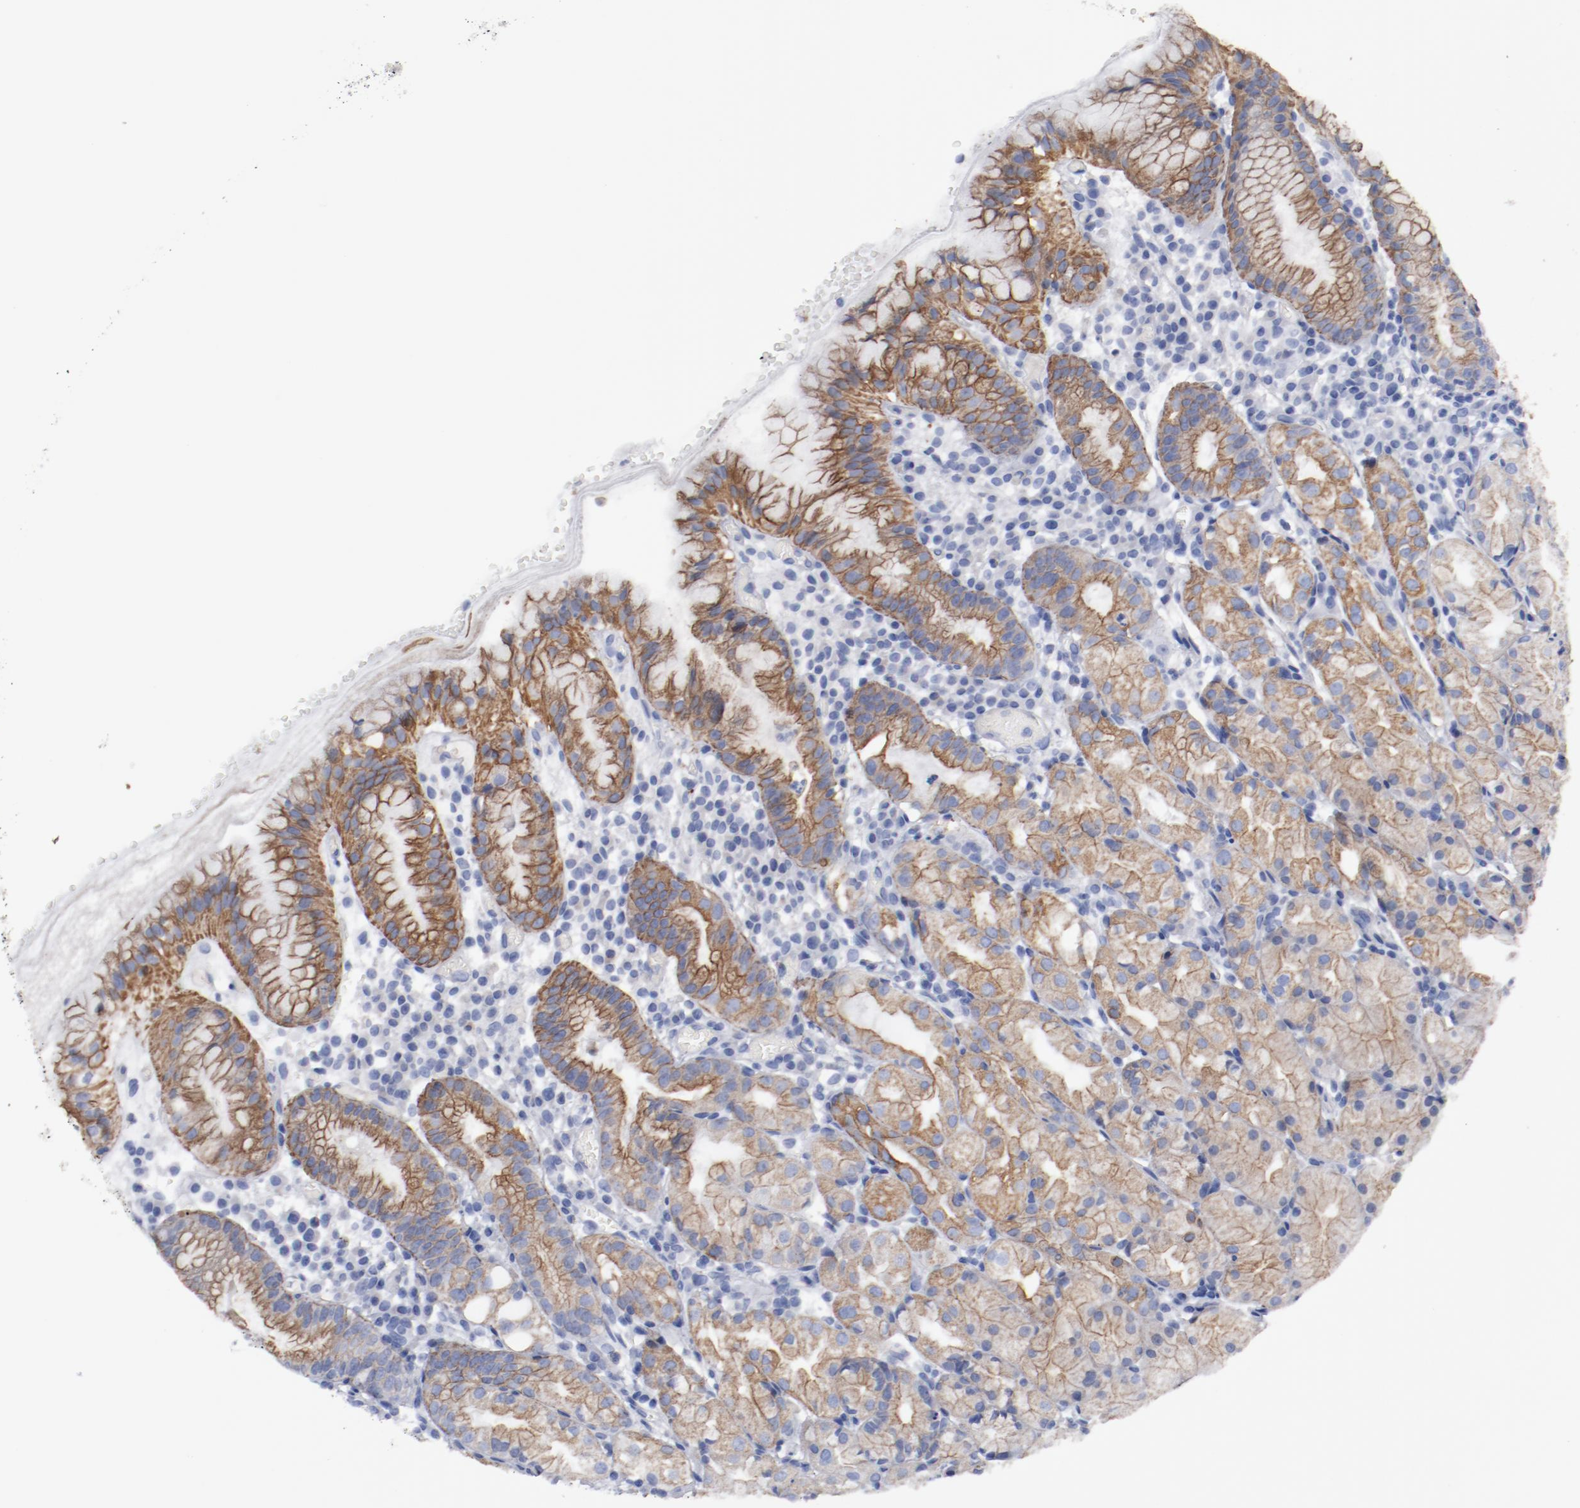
{"staining": {"intensity": "moderate", "quantity": ">75%", "location": "cytoplasmic/membranous"}, "tissue": "stomach", "cell_type": "Glandular cells", "image_type": "normal", "snomed": [{"axis": "morphology", "description": "Normal tissue, NOS"}, {"axis": "topography", "description": "Stomach"}, {"axis": "topography", "description": "Stomach, lower"}], "caption": "Moderate cytoplasmic/membranous positivity is identified in approximately >75% of glandular cells in benign stomach.", "gene": "TSPAN6", "patient": {"sex": "female", "age": 75}}